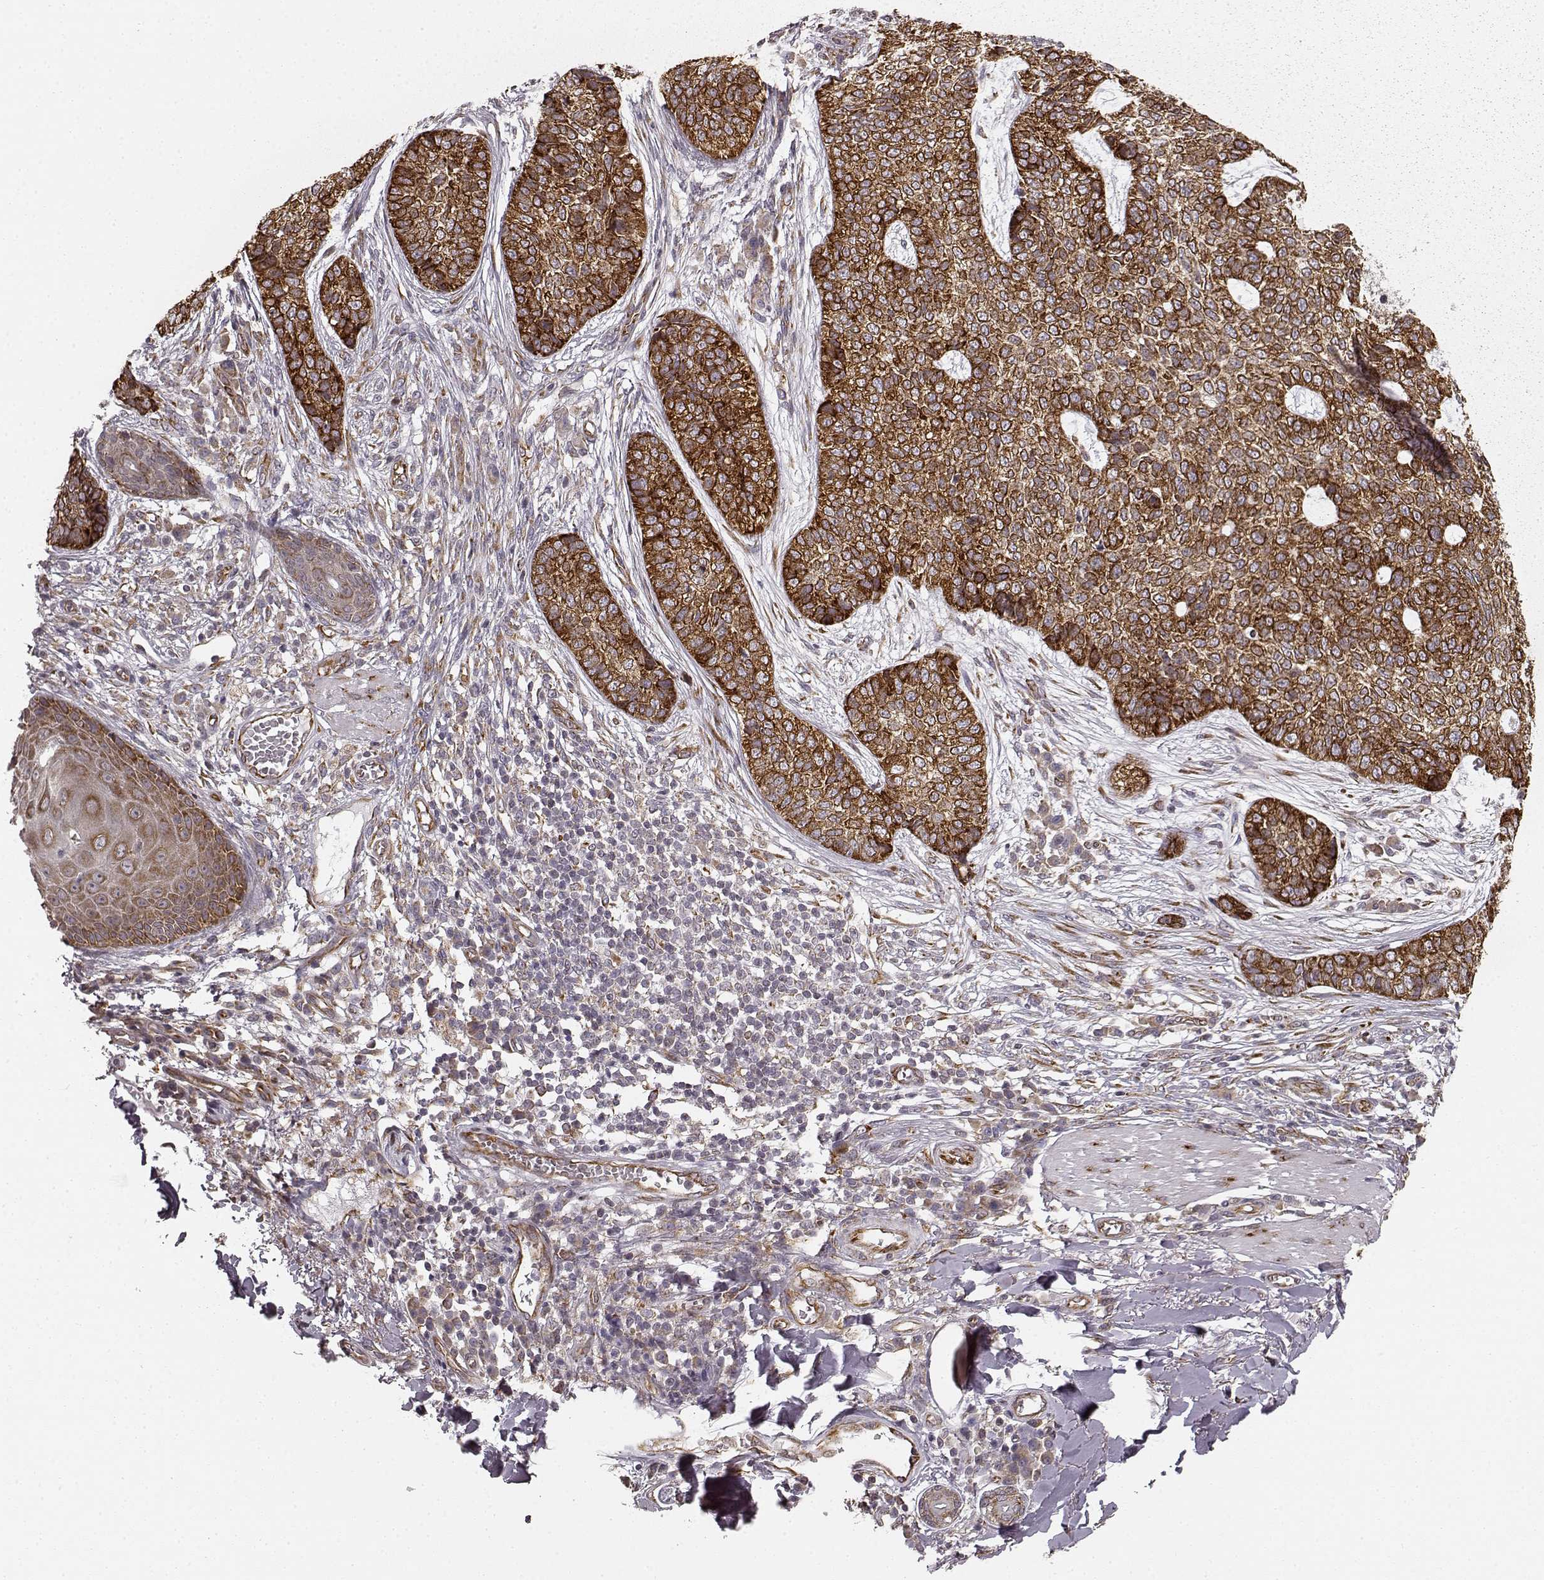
{"staining": {"intensity": "strong", "quantity": ">75%", "location": "cytoplasmic/membranous"}, "tissue": "skin cancer", "cell_type": "Tumor cells", "image_type": "cancer", "snomed": [{"axis": "morphology", "description": "Basal cell carcinoma"}, {"axis": "topography", "description": "Skin"}], "caption": "Strong cytoplasmic/membranous staining for a protein is identified in about >75% of tumor cells of skin cancer (basal cell carcinoma) using IHC.", "gene": "TMEM14A", "patient": {"sex": "female", "age": 69}}